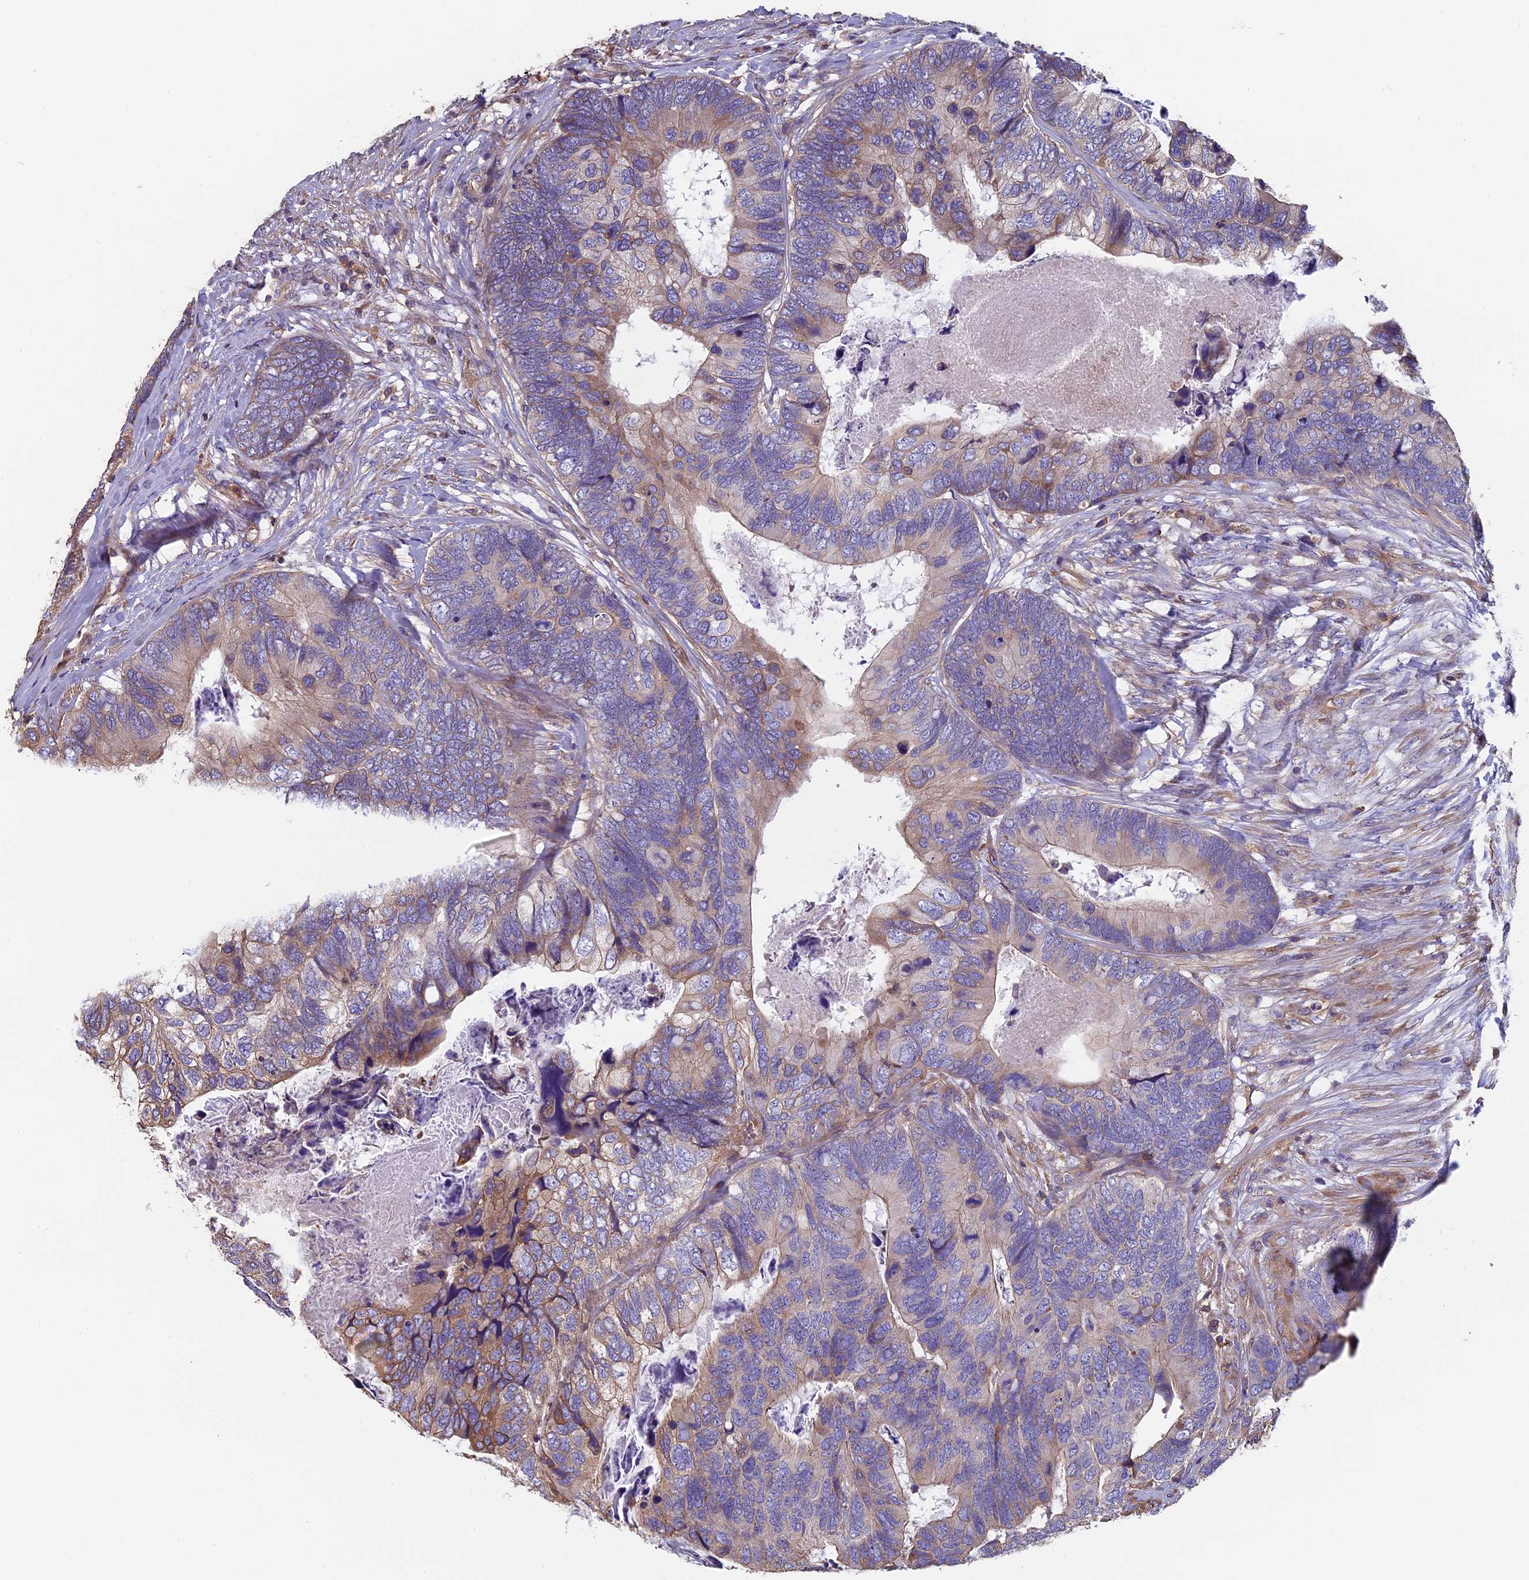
{"staining": {"intensity": "moderate", "quantity": "<25%", "location": "cytoplasmic/membranous"}, "tissue": "colorectal cancer", "cell_type": "Tumor cells", "image_type": "cancer", "snomed": [{"axis": "morphology", "description": "Adenocarcinoma, NOS"}, {"axis": "topography", "description": "Colon"}], "caption": "Immunohistochemistry (IHC) photomicrograph of colorectal cancer (adenocarcinoma) stained for a protein (brown), which exhibits low levels of moderate cytoplasmic/membranous positivity in about <25% of tumor cells.", "gene": "CCDC153", "patient": {"sex": "female", "age": 67}}